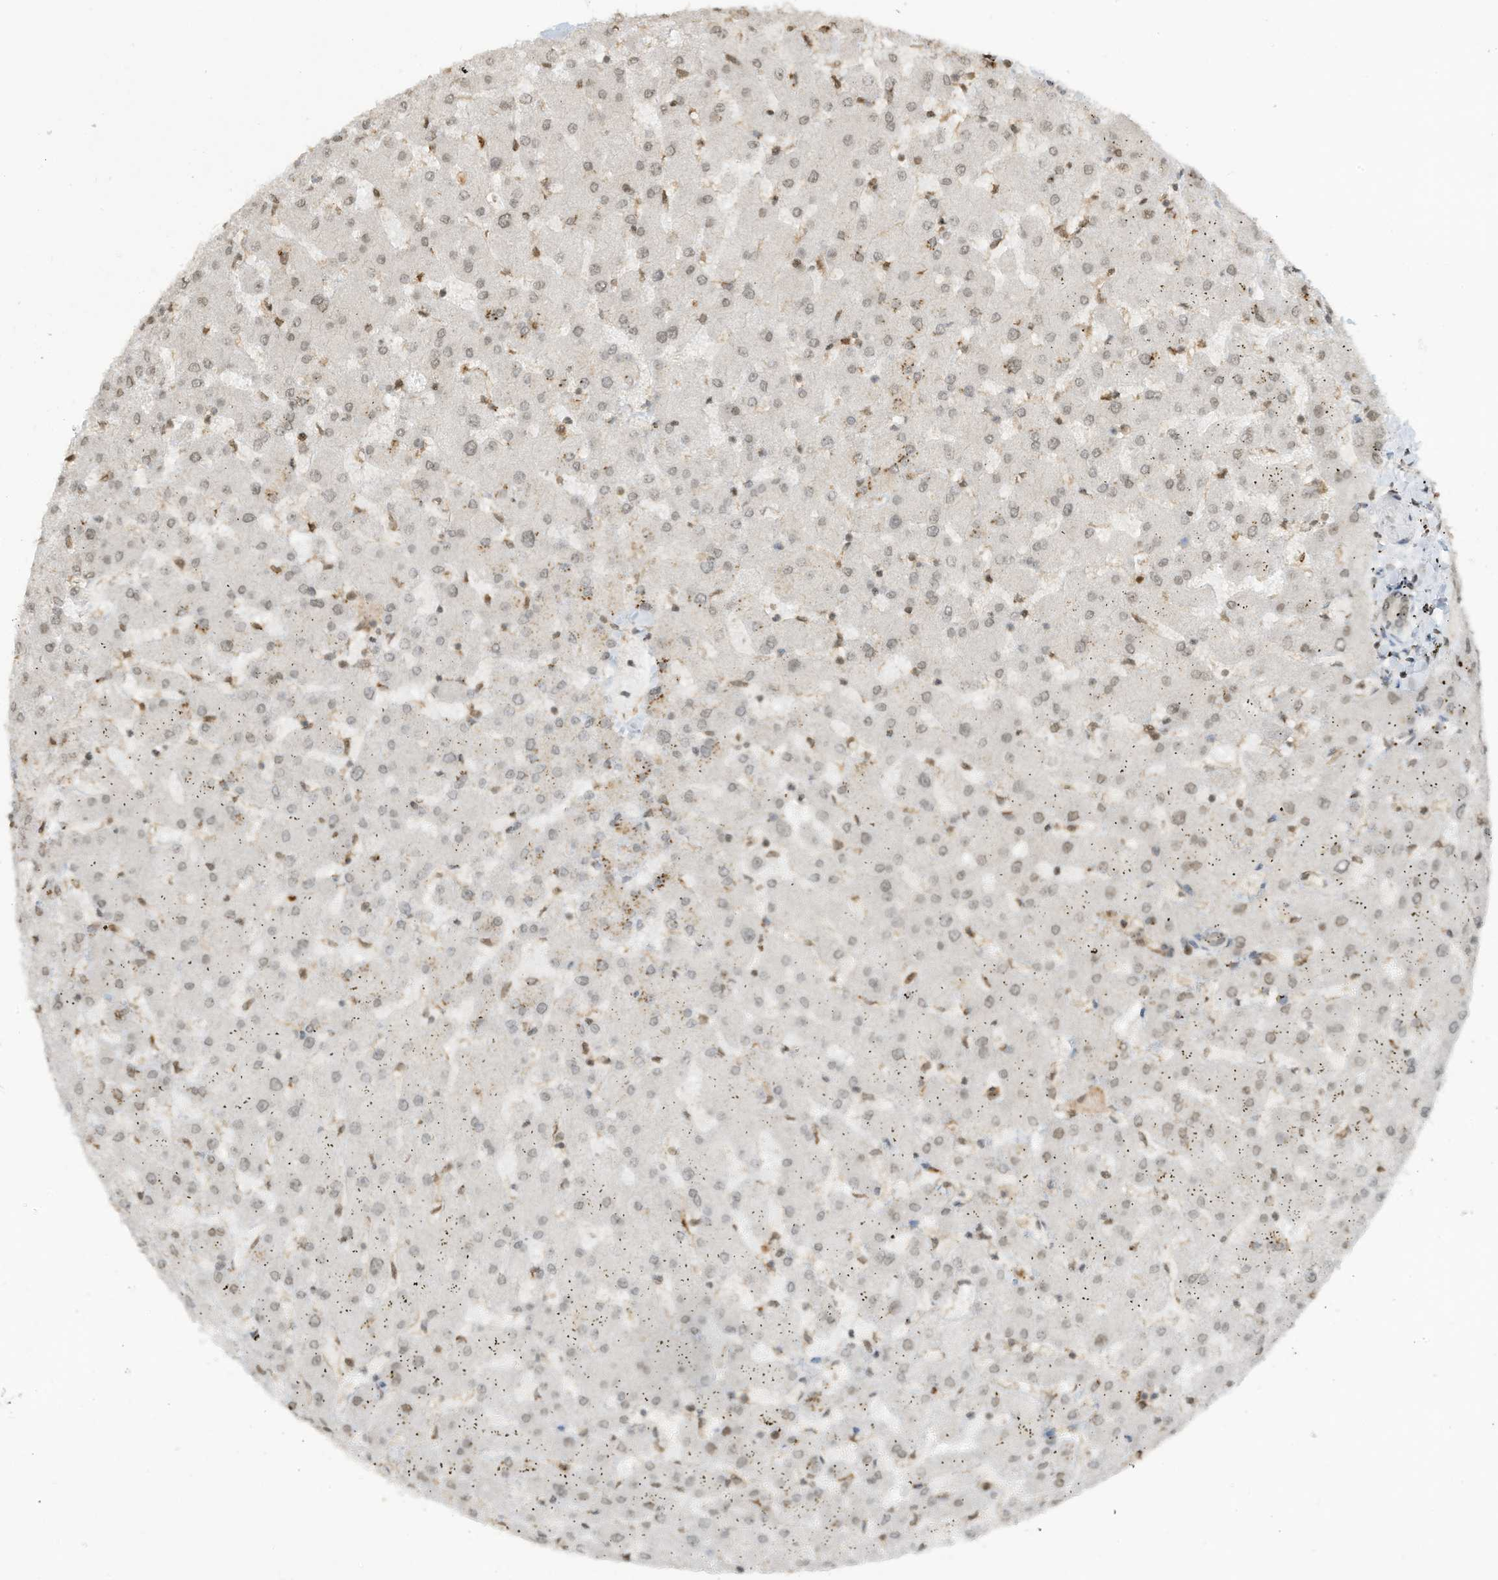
{"staining": {"intensity": "negative", "quantity": "none", "location": "none"}, "tissue": "liver", "cell_type": "Cholangiocytes", "image_type": "normal", "snomed": [{"axis": "morphology", "description": "Normal tissue, NOS"}, {"axis": "topography", "description": "Liver"}], "caption": "This micrograph is of benign liver stained with immunohistochemistry (IHC) to label a protein in brown with the nuclei are counter-stained blue. There is no positivity in cholangiocytes.", "gene": "KPNB1", "patient": {"sex": "female", "age": 63}}